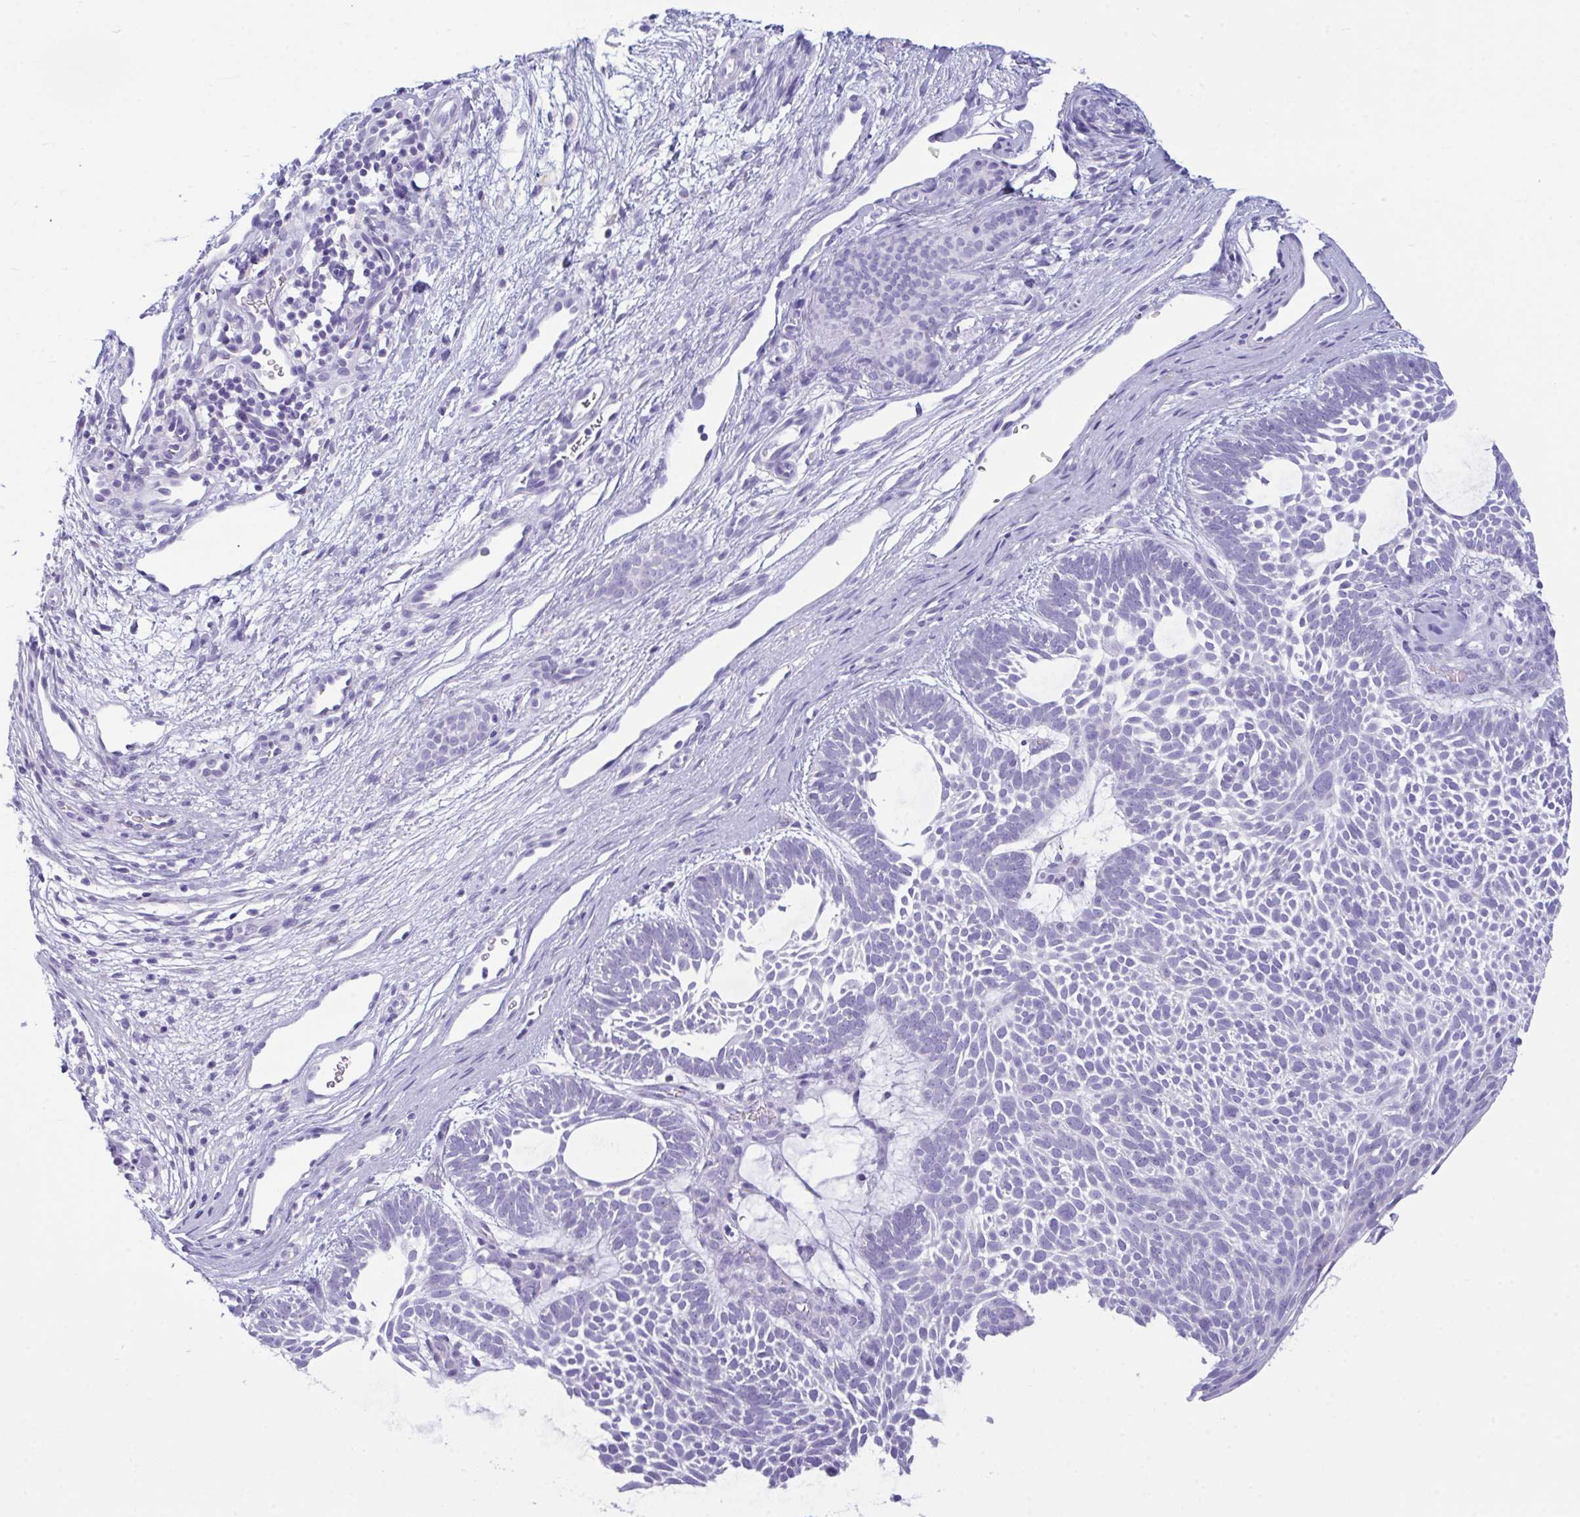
{"staining": {"intensity": "negative", "quantity": "none", "location": "none"}, "tissue": "skin cancer", "cell_type": "Tumor cells", "image_type": "cancer", "snomed": [{"axis": "morphology", "description": "Basal cell carcinoma"}, {"axis": "topography", "description": "Skin"}, {"axis": "topography", "description": "Skin of face"}], "caption": "Tumor cells are negative for brown protein staining in skin cancer (basal cell carcinoma). The staining is performed using DAB (3,3'-diaminobenzidine) brown chromogen with nuclei counter-stained in using hematoxylin.", "gene": "BBS1", "patient": {"sex": "male", "age": 83}}